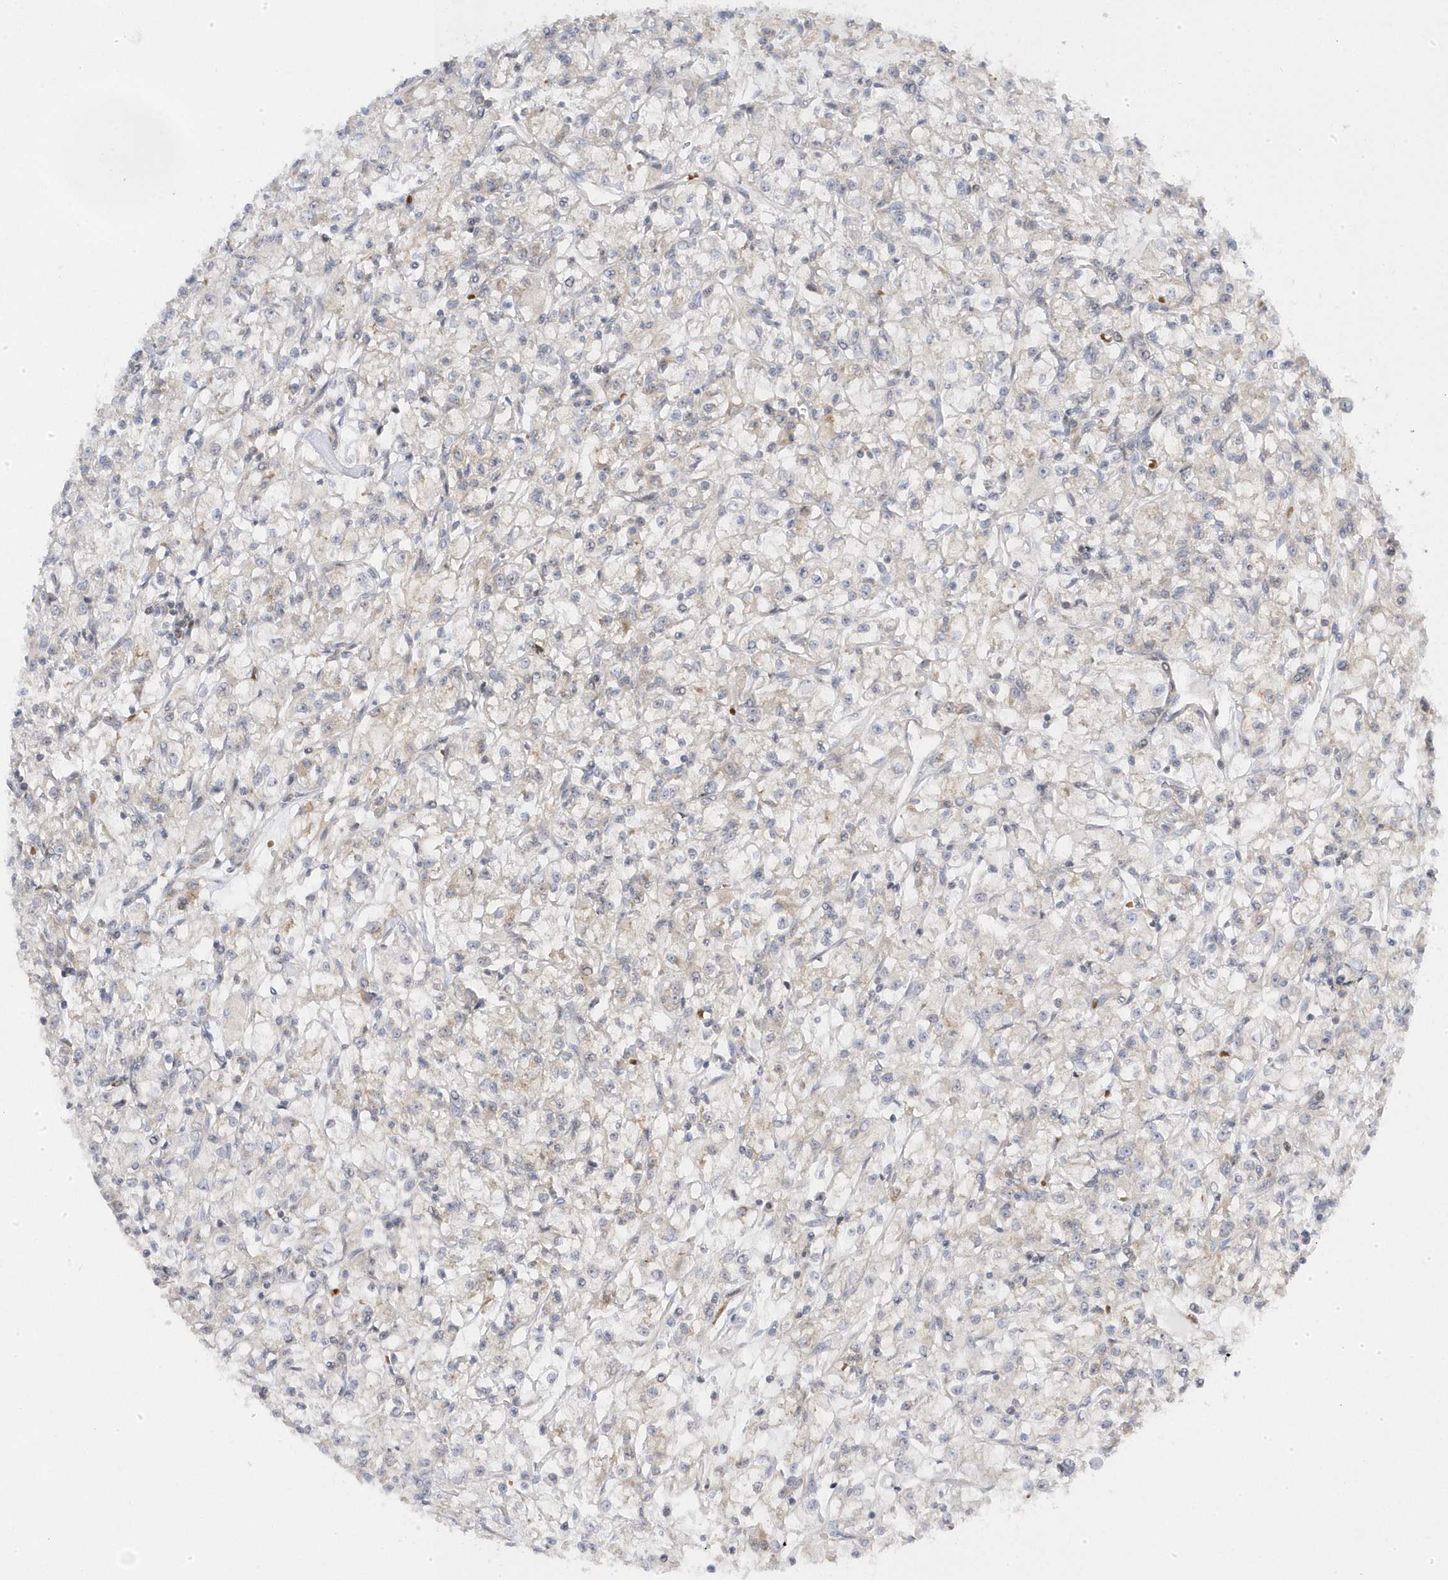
{"staining": {"intensity": "negative", "quantity": "none", "location": "none"}, "tissue": "renal cancer", "cell_type": "Tumor cells", "image_type": "cancer", "snomed": [{"axis": "morphology", "description": "Adenocarcinoma, NOS"}, {"axis": "topography", "description": "Kidney"}], "caption": "Immunohistochemistry (IHC) photomicrograph of neoplastic tissue: human adenocarcinoma (renal) stained with DAB displays no significant protein expression in tumor cells.", "gene": "MAP7D3", "patient": {"sex": "female", "age": 59}}